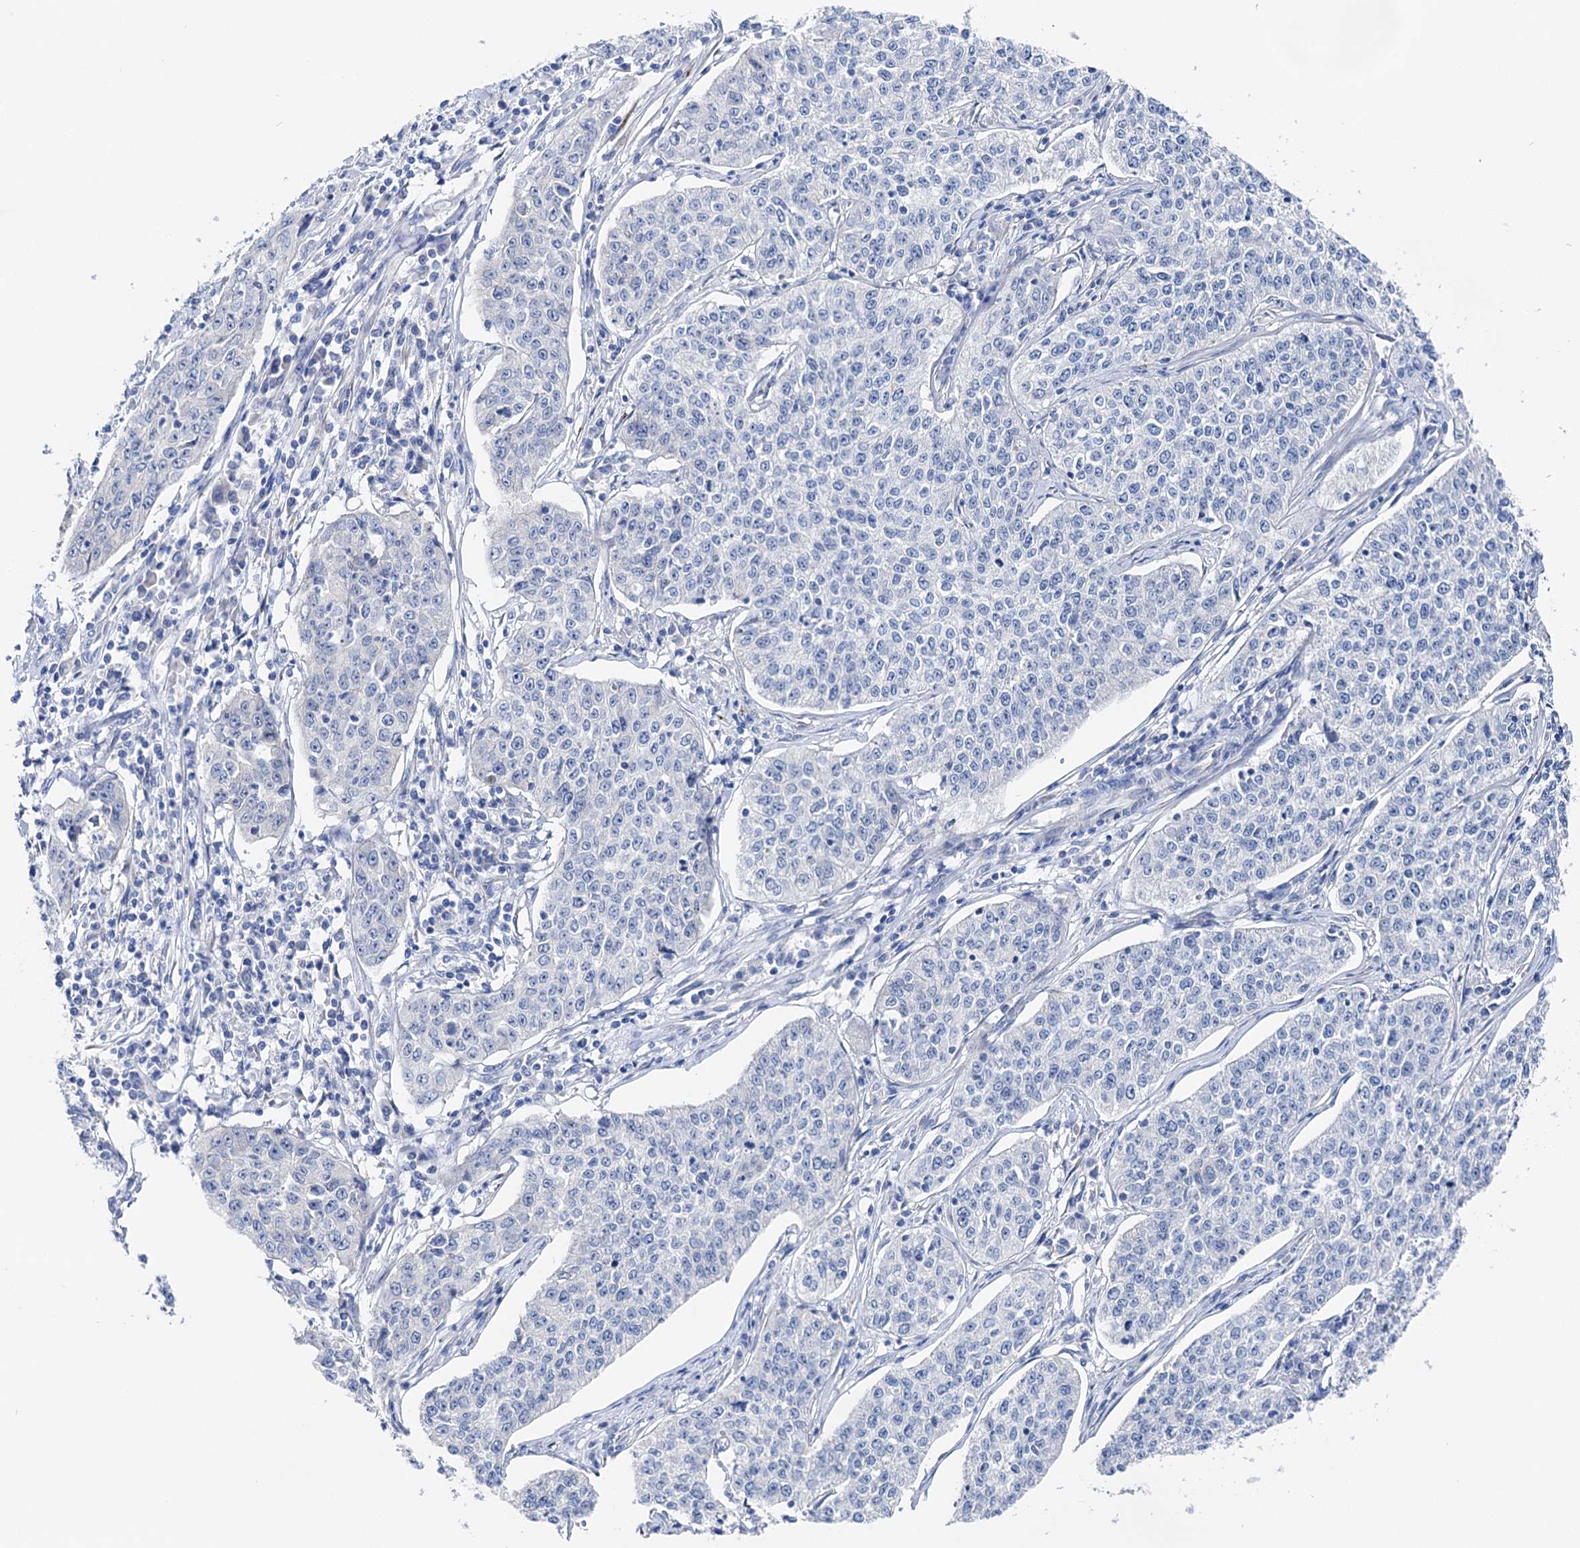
{"staining": {"intensity": "negative", "quantity": "none", "location": "none"}, "tissue": "cervical cancer", "cell_type": "Tumor cells", "image_type": "cancer", "snomed": [{"axis": "morphology", "description": "Squamous cell carcinoma, NOS"}, {"axis": "topography", "description": "Cervix"}], "caption": "This photomicrograph is of squamous cell carcinoma (cervical) stained with IHC to label a protein in brown with the nuclei are counter-stained blue. There is no positivity in tumor cells.", "gene": "SHROOM1", "patient": {"sex": "female", "age": 35}}